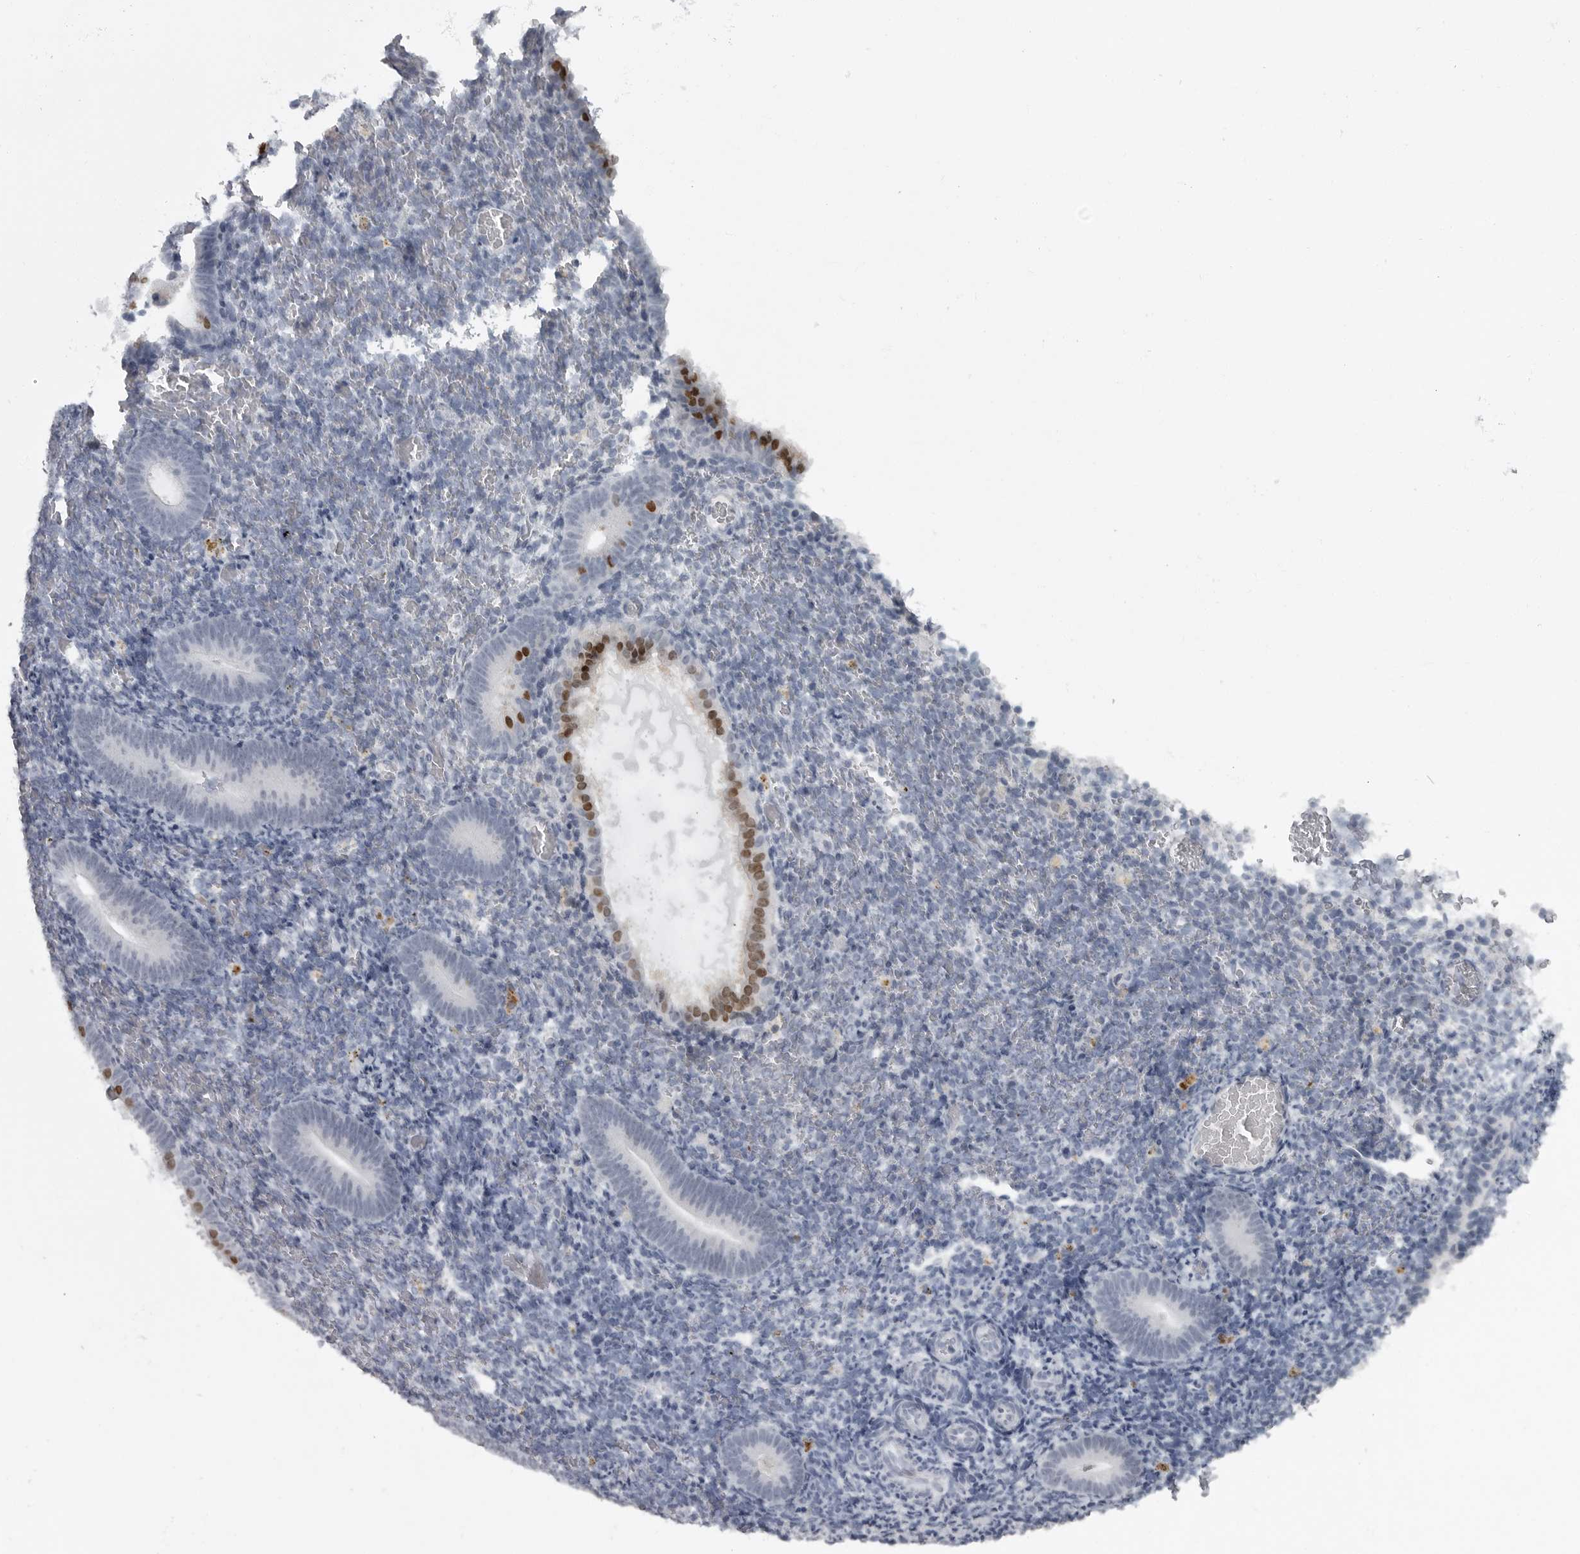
{"staining": {"intensity": "negative", "quantity": "none", "location": "none"}, "tissue": "endometrium", "cell_type": "Cells in endometrial stroma", "image_type": "normal", "snomed": [{"axis": "morphology", "description": "Normal tissue, NOS"}, {"axis": "topography", "description": "Endometrium"}], "caption": "An image of human endometrium is negative for staining in cells in endometrial stroma. (DAB immunohistochemistry, high magnification).", "gene": "HMGN3", "patient": {"sex": "female", "age": 51}}